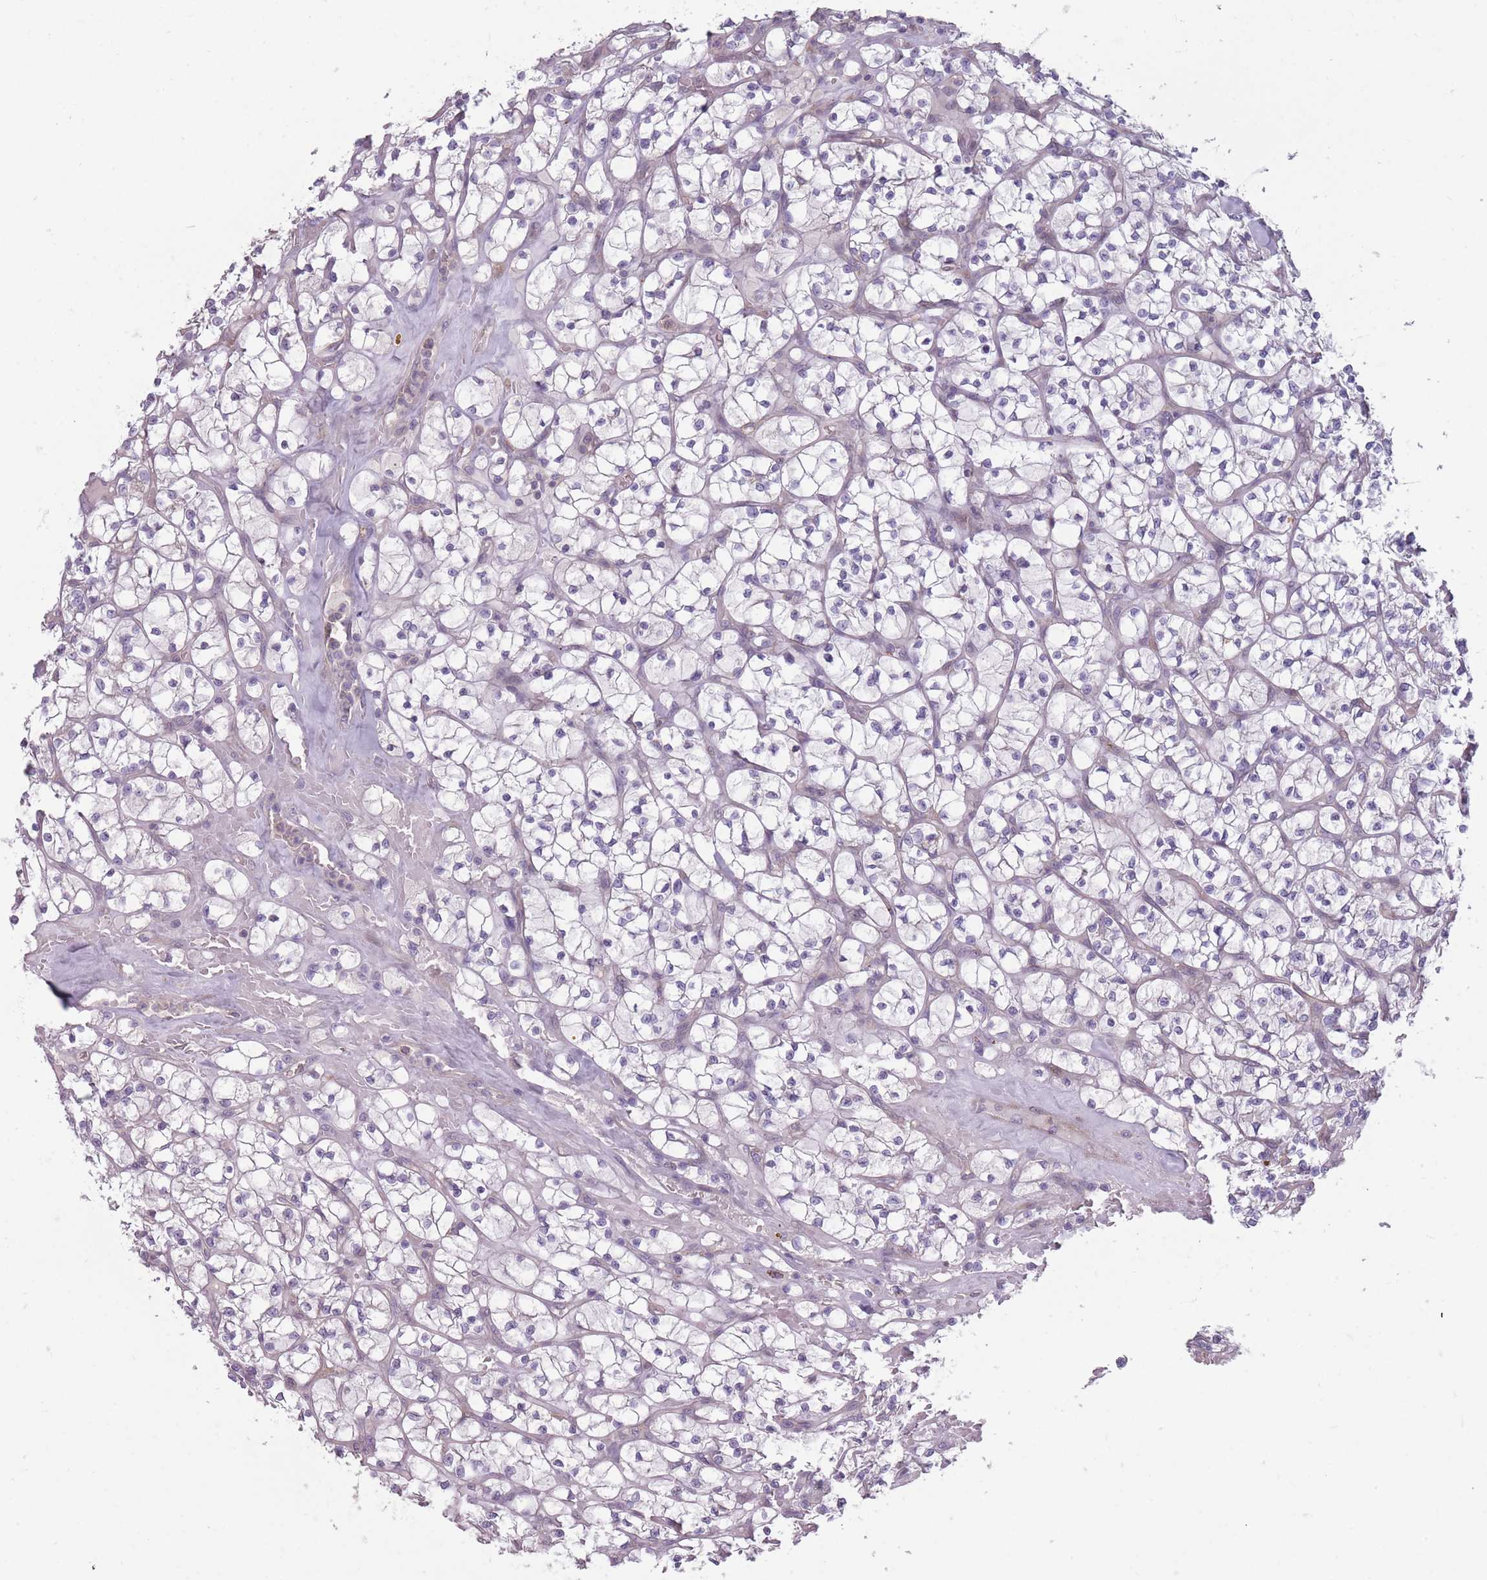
{"staining": {"intensity": "negative", "quantity": "none", "location": "none"}, "tissue": "renal cancer", "cell_type": "Tumor cells", "image_type": "cancer", "snomed": [{"axis": "morphology", "description": "Adenocarcinoma, NOS"}, {"axis": "topography", "description": "Kidney"}], "caption": "Immunohistochemical staining of adenocarcinoma (renal) exhibits no significant staining in tumor cells.", "gene": "TET3", "patient": {"sex": "female", "age": 64}}